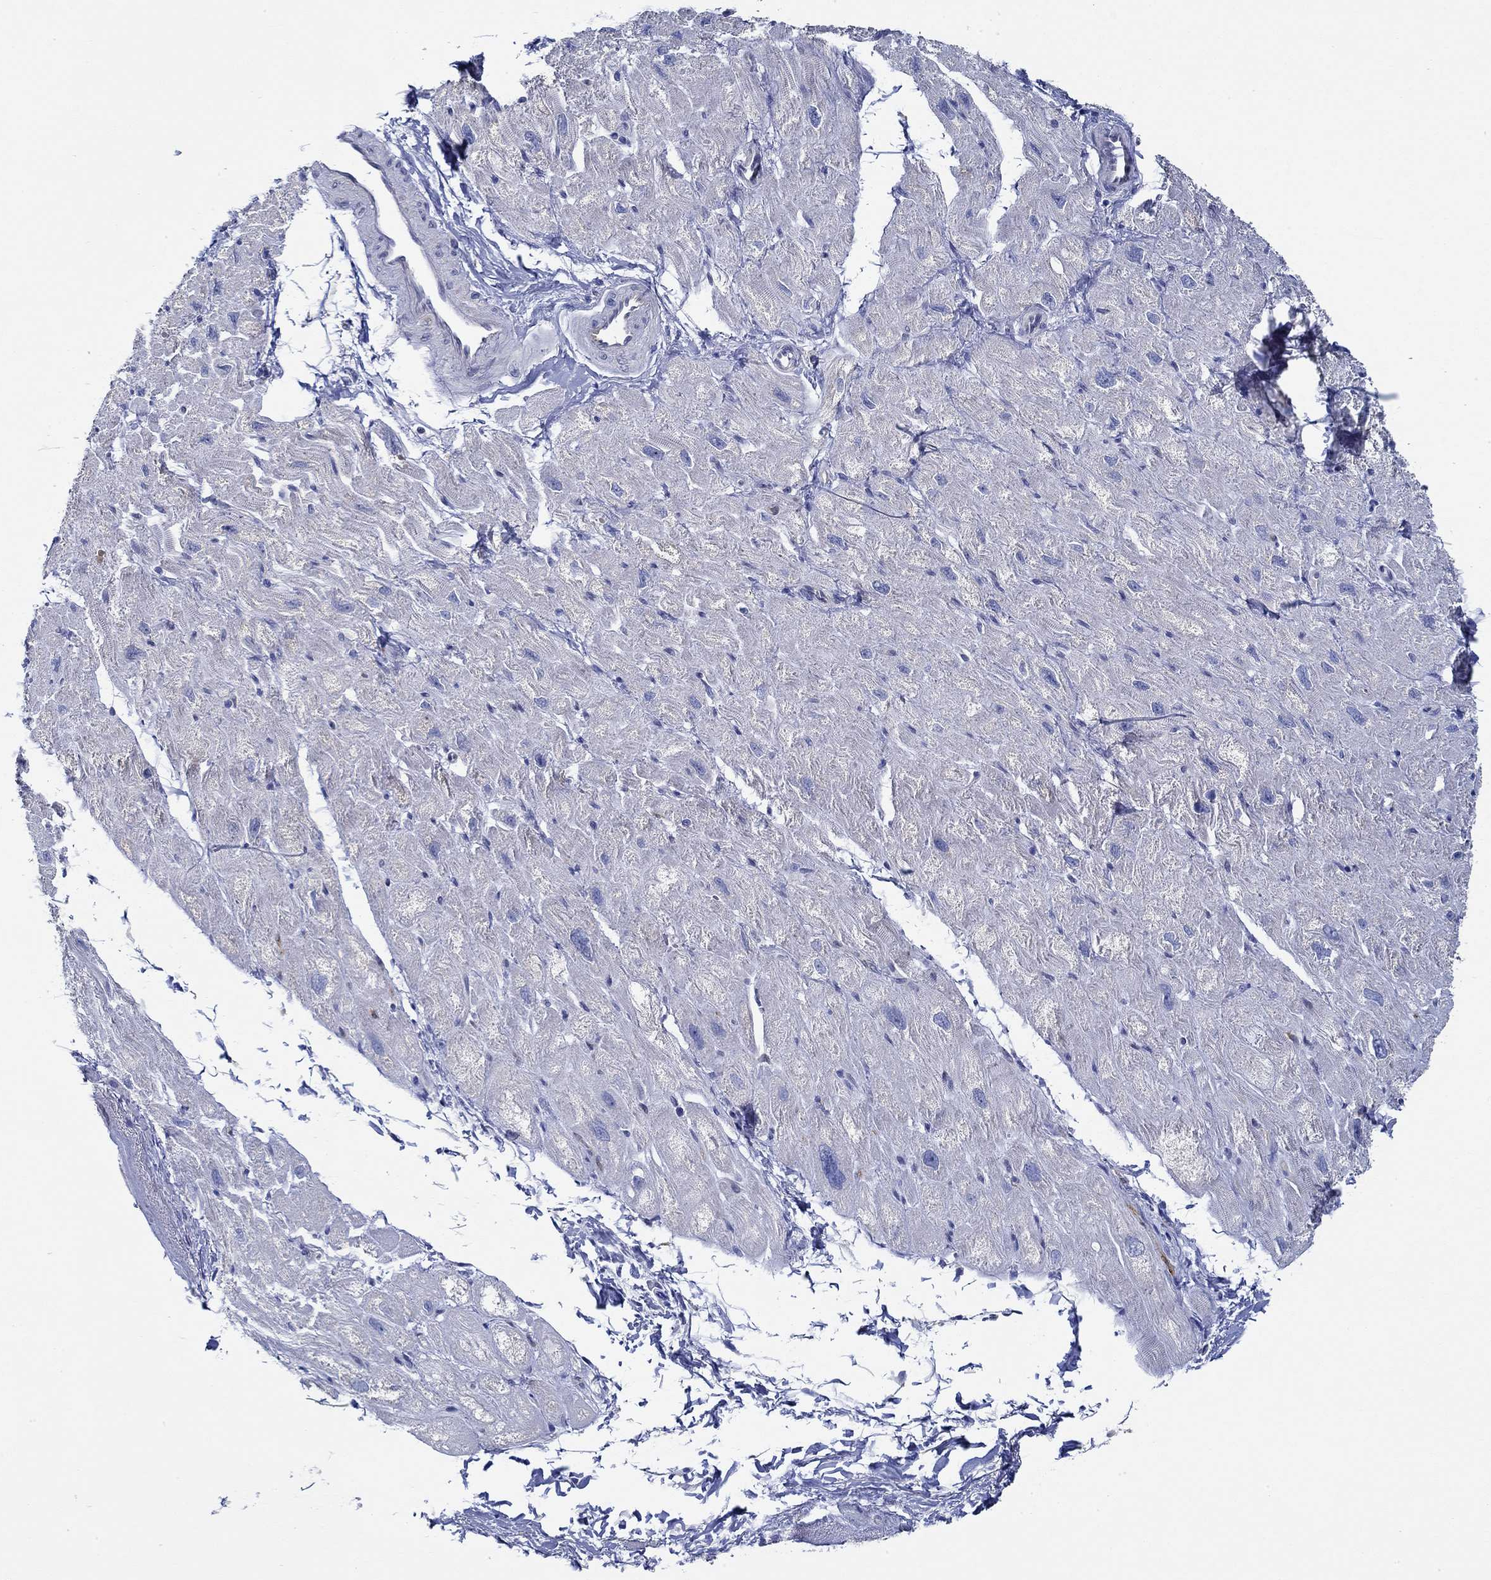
{"staining": {"intensity": "negative", "quantity": "none", "location": "none"}, "tissue": "heart muscle", "cell_type": "Cardiomyocytes", "image_type": "normal", "snomed": [{"axis": "morphology", "description": "Normal tissue, NOS"}, {"axis": "topography", "description": "Heart"}], "caption": "Immunohistochemistry of normal human heart muscle exhibits no positivity in cardiomyocytes. (Stains: DAB (3,3'-diaminobenzidine) immunohistochemistry with hematoxylin counter stain, Microscopy: brightfield microscopy at high magnification).", "gene": "SLC27A3", "patient": {"sex": "male", "age": 66}}